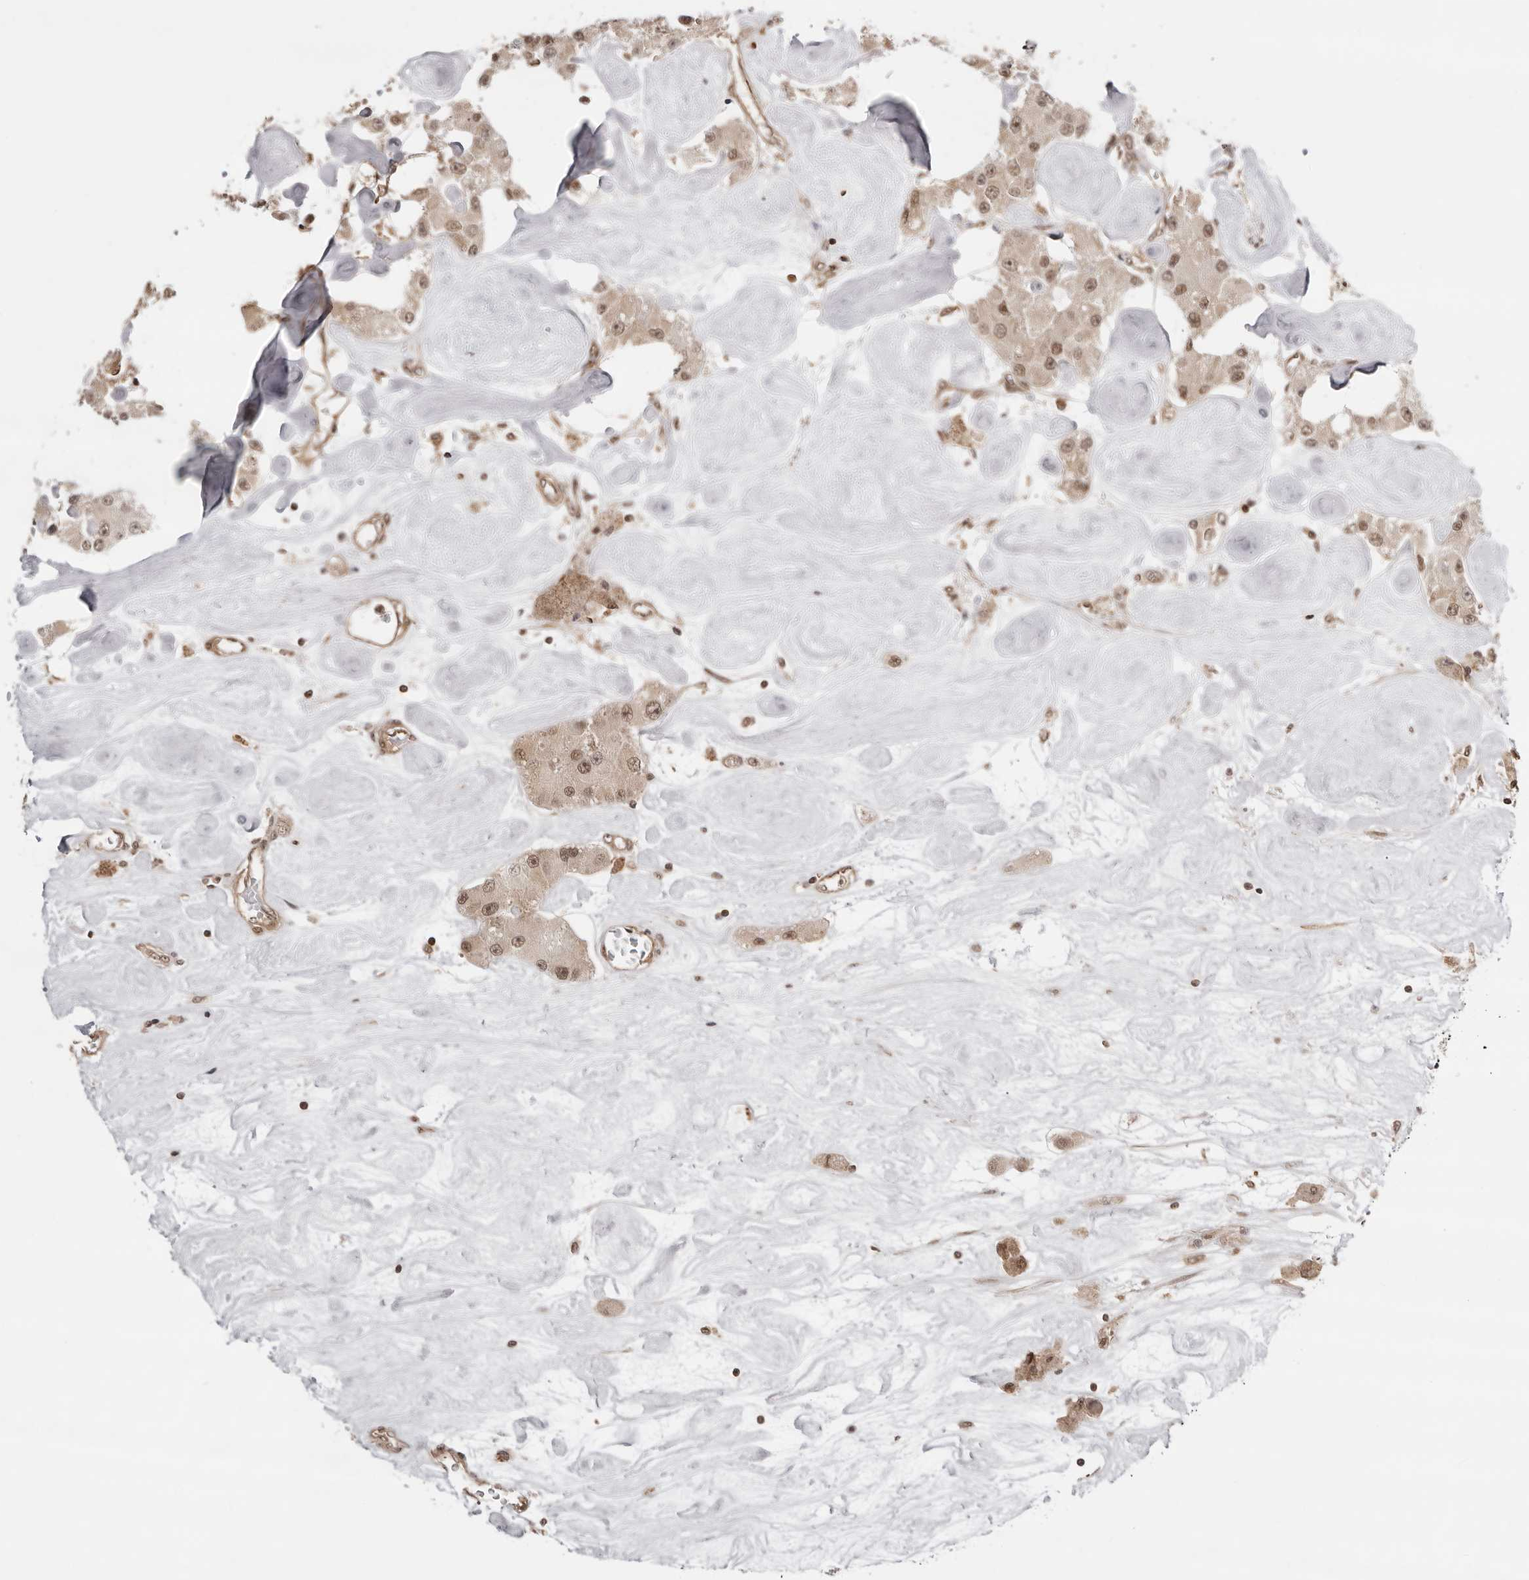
{"staining": {"intensity": "moderate", "quantity": "25%-75%", "location": "cytoplasmic/membranous,nuclear"}, "tissue": "carcinoid", "cell_type": "Tumor cells", "image_type": "cancer", "snomed": [{"axis": "morphology", "description": "Carcinoid, malignant, NOS"}, {"axis": "topography", "description": "Pancreas"}], "caption": "Immunohistochemistry (IHC) (DAB (3,3'-diaminobenzidine)) staining of malignant carcinoid demonstrates moderate cytoplasmic/membranous and nuclear protein expression in approximately 25%-75% of tumor cells.", "gene": "SDE2", "patient": {"sex": "male", "age": 41}}